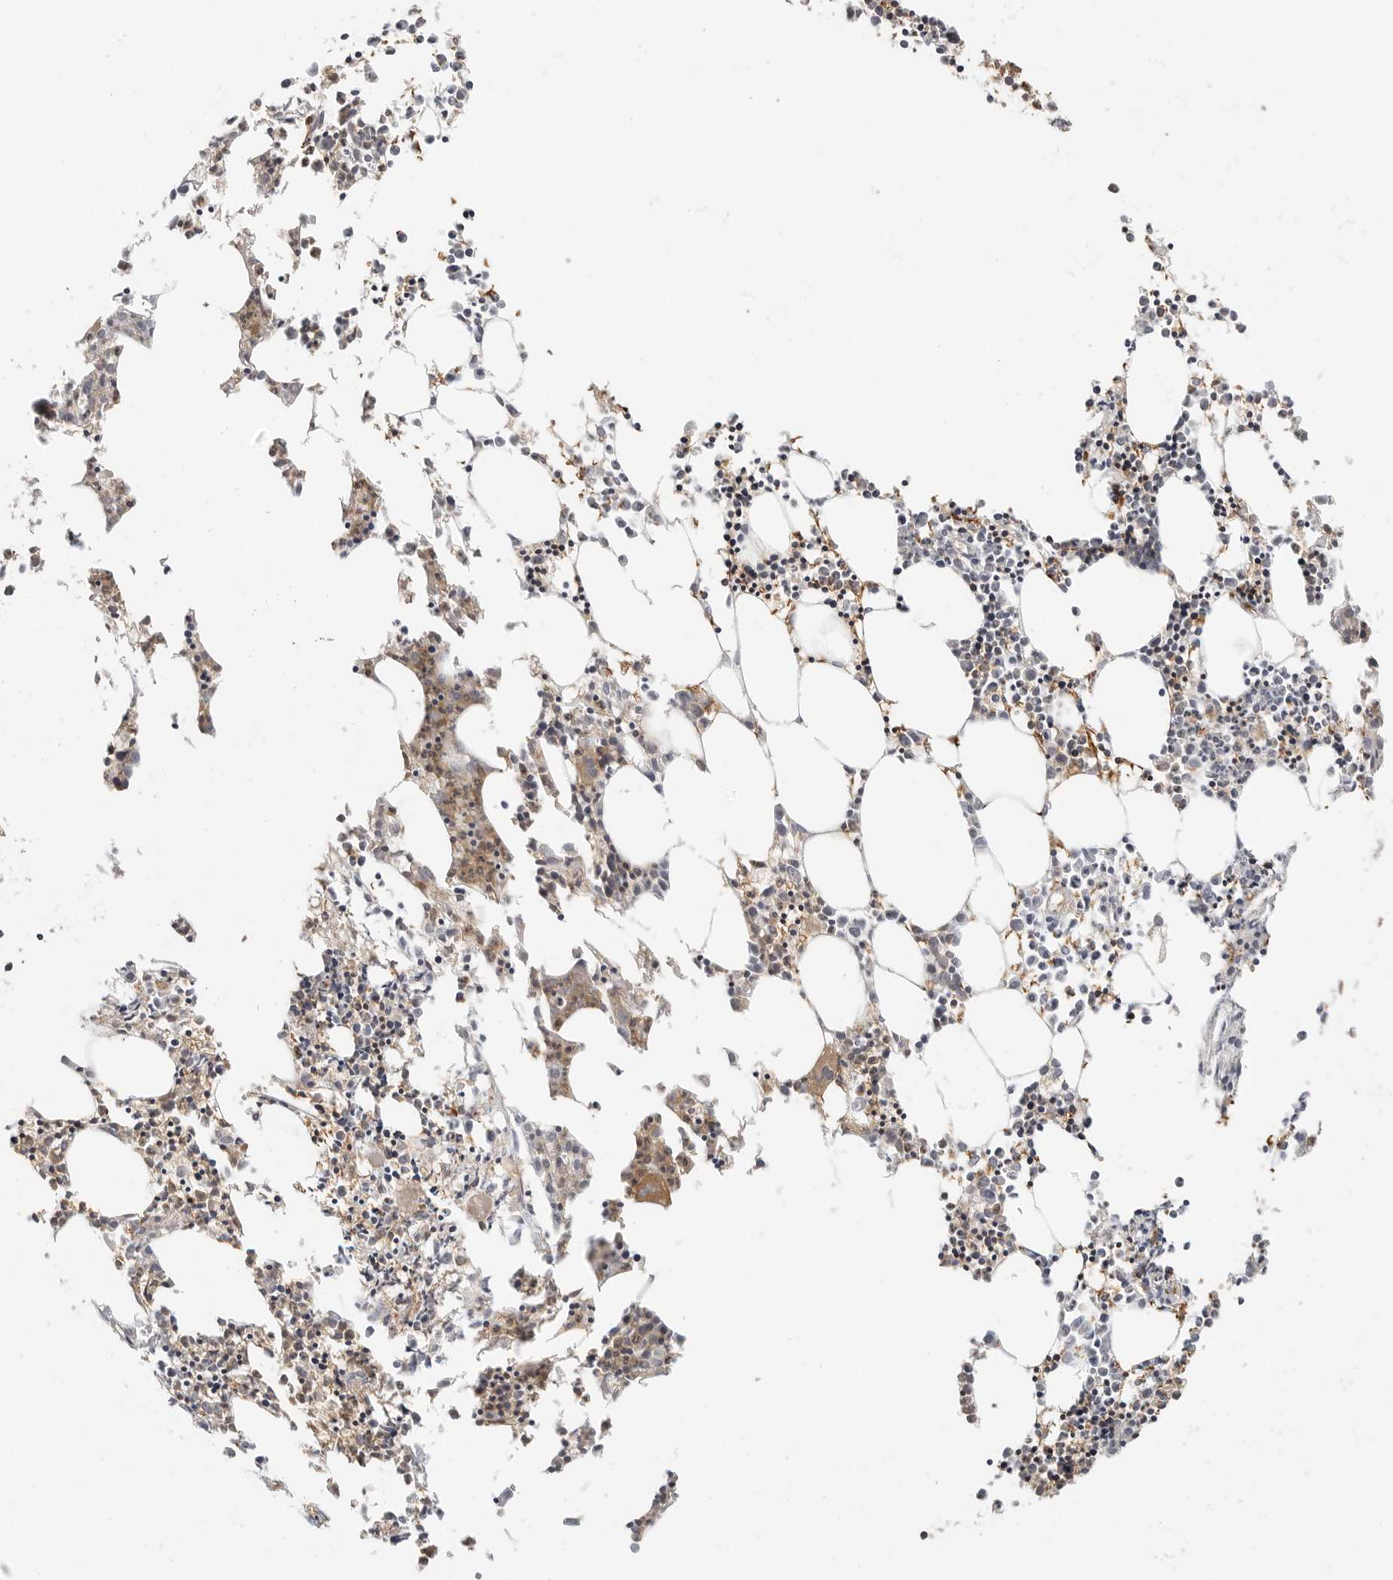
{"staining": {"intensity": "moderate", "quantity": "25%-75%", "location": "cytoplasmic/membranous"}, "tissue": "bone marrow", "cell_type": "Hematopoietic cells", "image_type": "normal", "snomed": [{"axis": "morphology", "description": "Normal tissue, NOS"}, {"axis": "morphology", "description": "Inflammation, NOS"}, {"axis": "topography", "description": "Bone marrow"}], "caption": "Immunohistochemistry (IHC) photomicrograph of normal bone marrow: human bone marrow stained using immunohistochemistry demonstrates medium levels of moderate protein expression localized specifically in the cytoplasmic/membranous of hematopoietic cells, appearing as a cytoplasmic/membranous brown color.", "gene": "DBNL", "patient": {"sex": "female", "age": 62}}